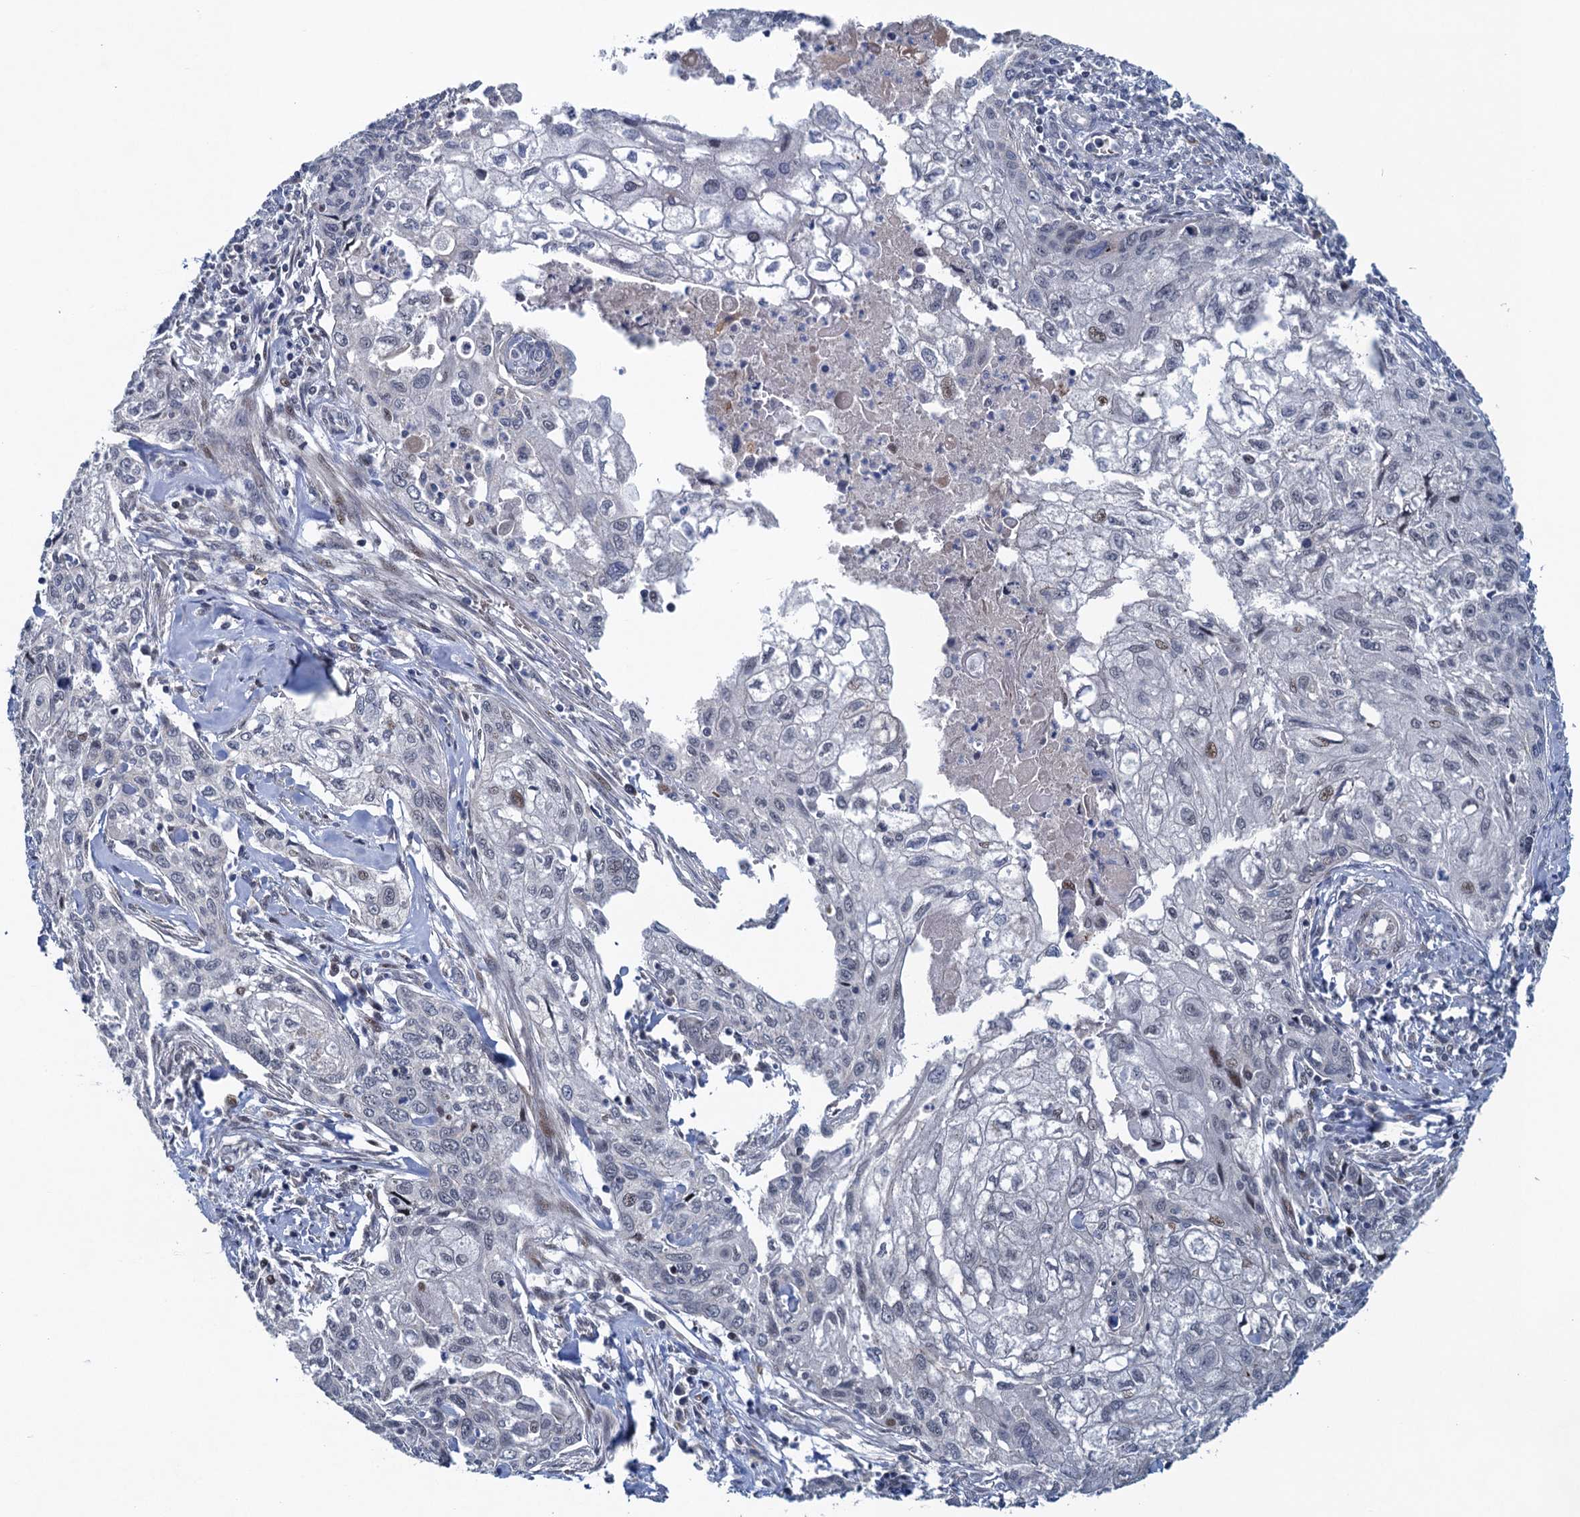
{"staining": {"intensity": "weak", "quantity": "<25%", "location": "nuclear"}, "tissue": "cervical cancer", "cell_type": "Tumor cells", "image_type": "cancer", "snomed": [{"axis": "morphology", "description": "Squamous cell carcinoma, NOS"}, {"axis": "topography", "description": "Cervix"}], "caption": "Immunohistochemistry (IHC) photomicrograph of neoplastic tissue: human squamous cell carcinoma (cervical) stained with DAB demonstrates no significant protein positivity in tumor cells.", "gene": "ATOSA", "patient": {"sex": "female", "age": 67}}